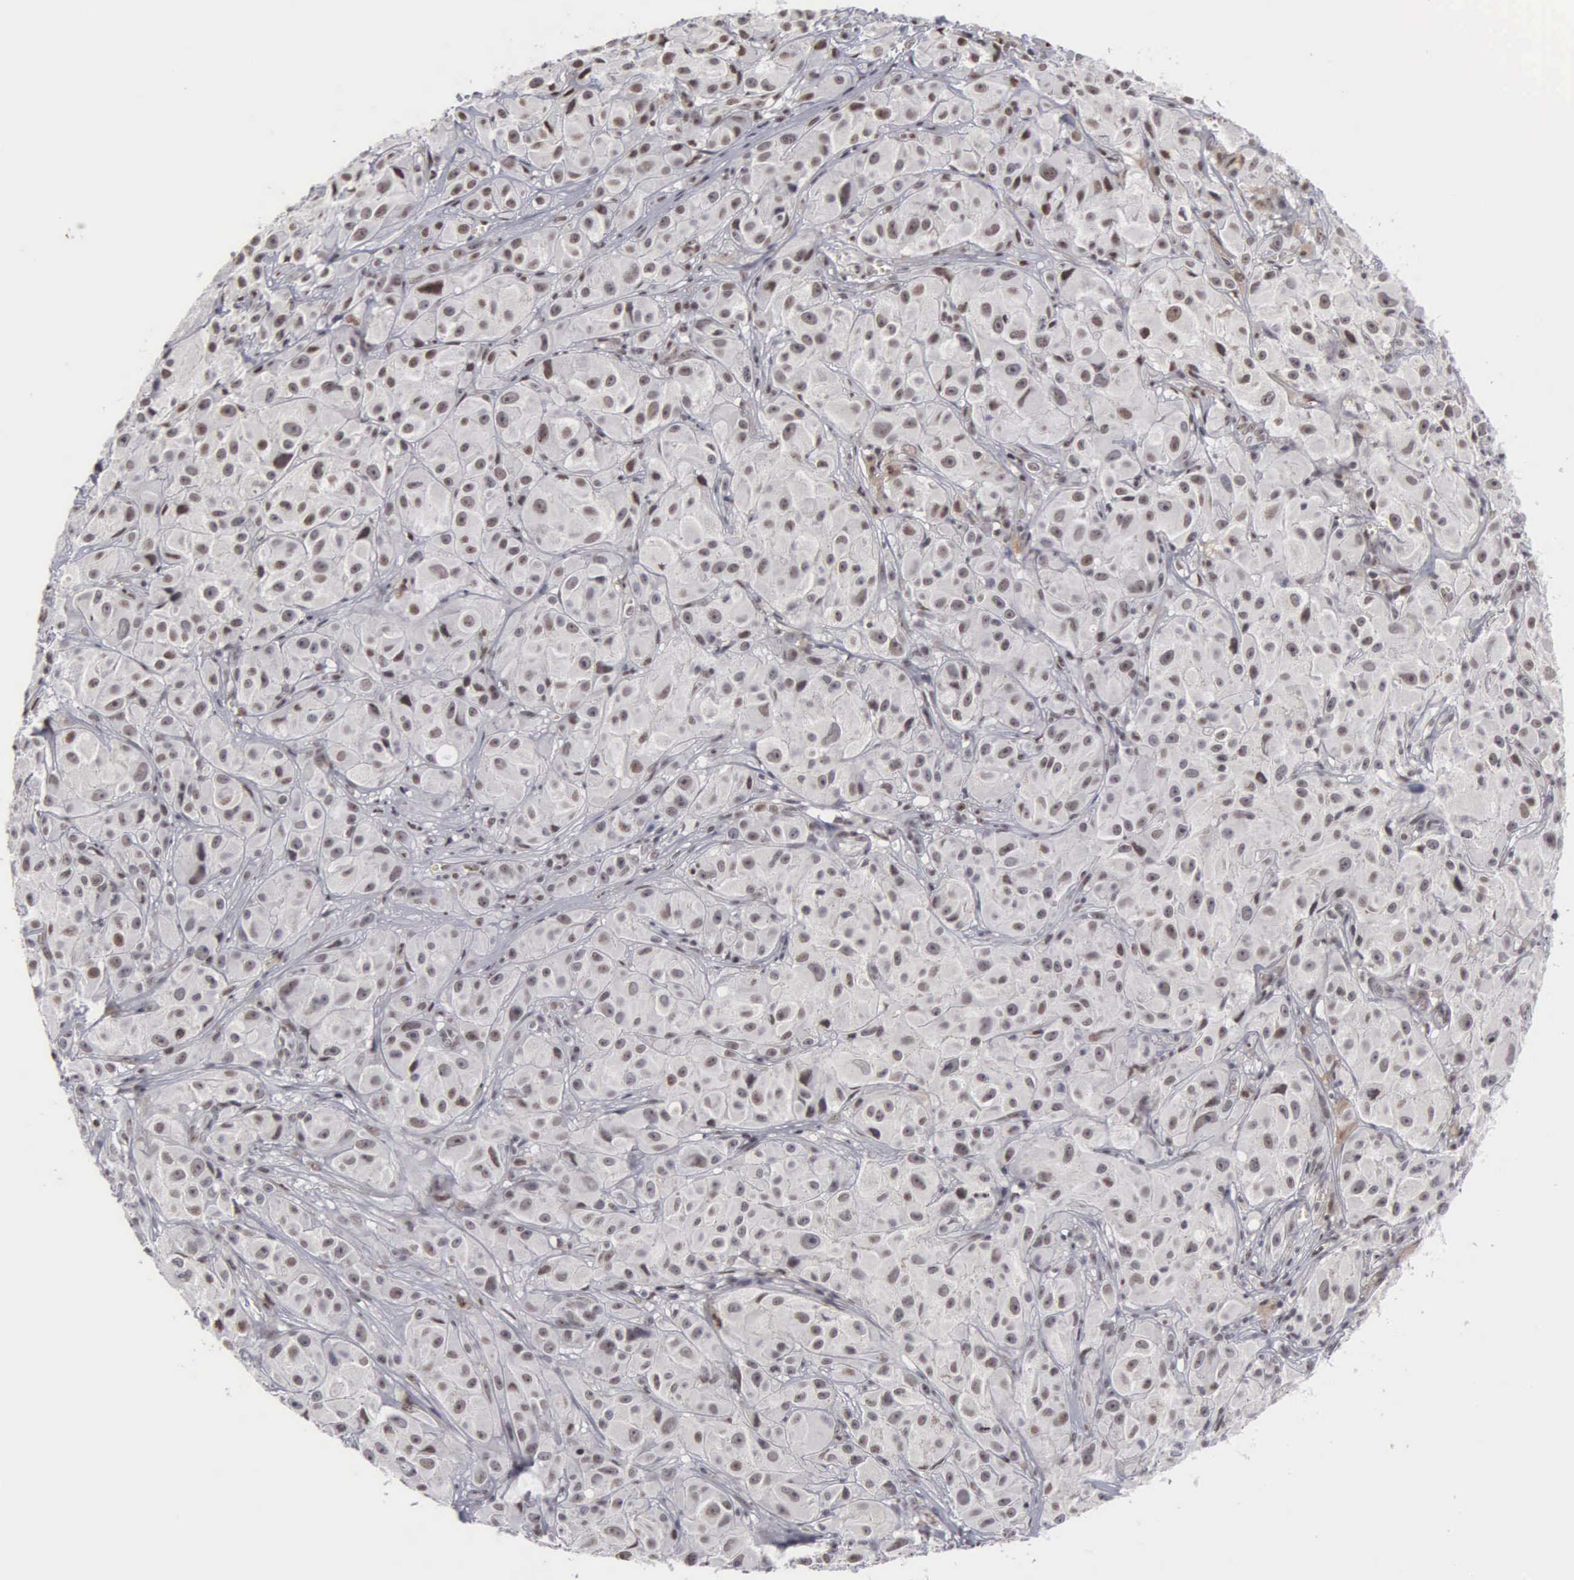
{"staining": {"intensity": "weak", "quantity": "25%-75%", "location": "nuclear"}, "tissue": "melanoma", "cell_type": "Tumor cells", "image_type": "cancer", "snomed": [{"axis": "morphology", "description": "Malignant melanoma, NOS"}, {"axis": "topography", "description": "Skin"}], "caption": "Malignant melanoma tissue reveals weak nuclear positivity in about 25%-75% of tumor cells, visualized by immunohistochemistry.", "gene": "KIAA0586", "patient": {"sex": "male", "age": 56}}